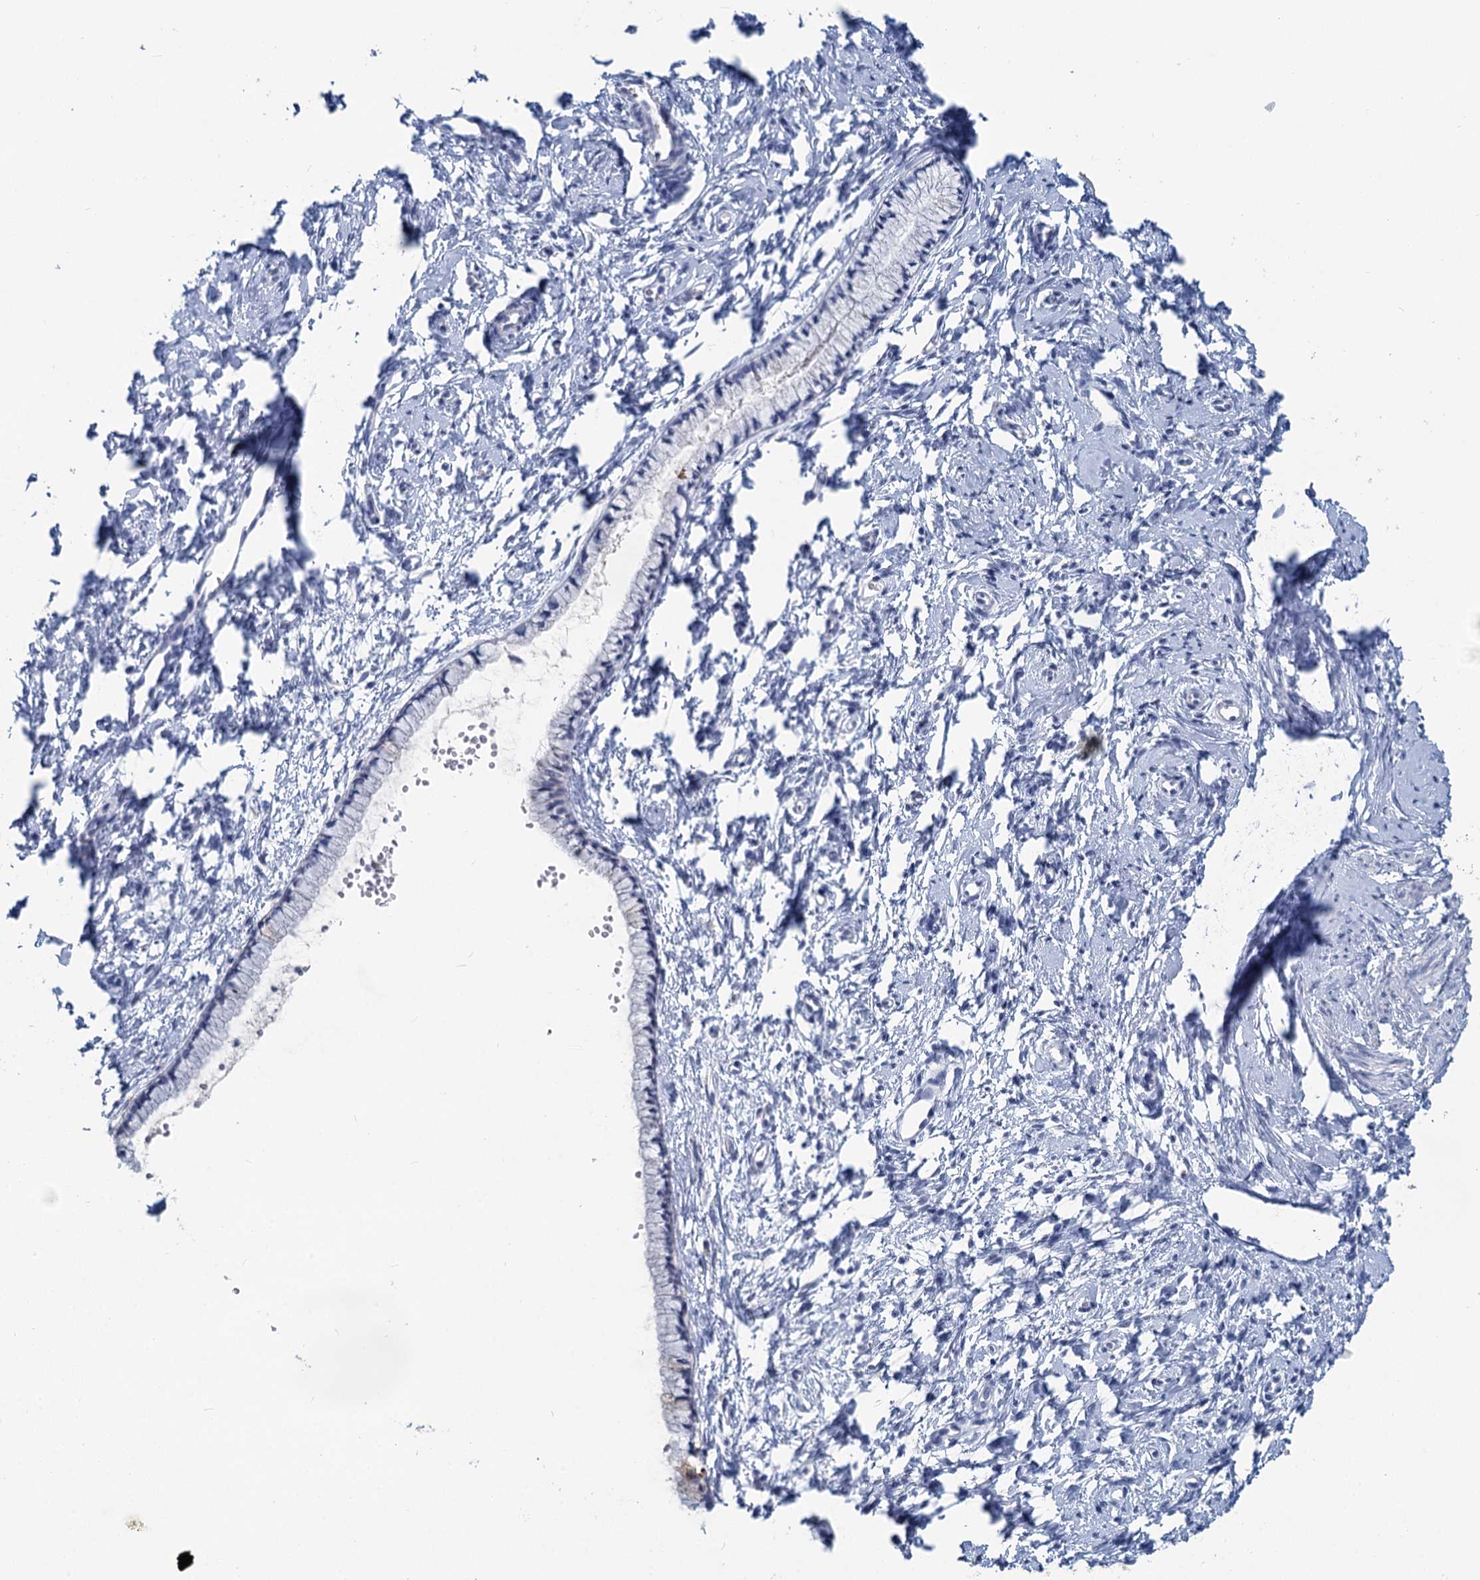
{"staining": {"intensity": "negative", "quantity": "none", "location": "none"}, "tissue": "cervix", "cell_type": "Glandular cells", "image_type": "normal", "snomed": [{"axis": "morphology", "description": "Normal tissue, NOS"}, {"axis": "topography", "description": "Cervix"}], "caption": "Immunohistochemical staining of unremarkable cervix reveals no significant staining in glandular cells.", "gene": "CHGA", "patient": {"sex": "female", "age": 57}}